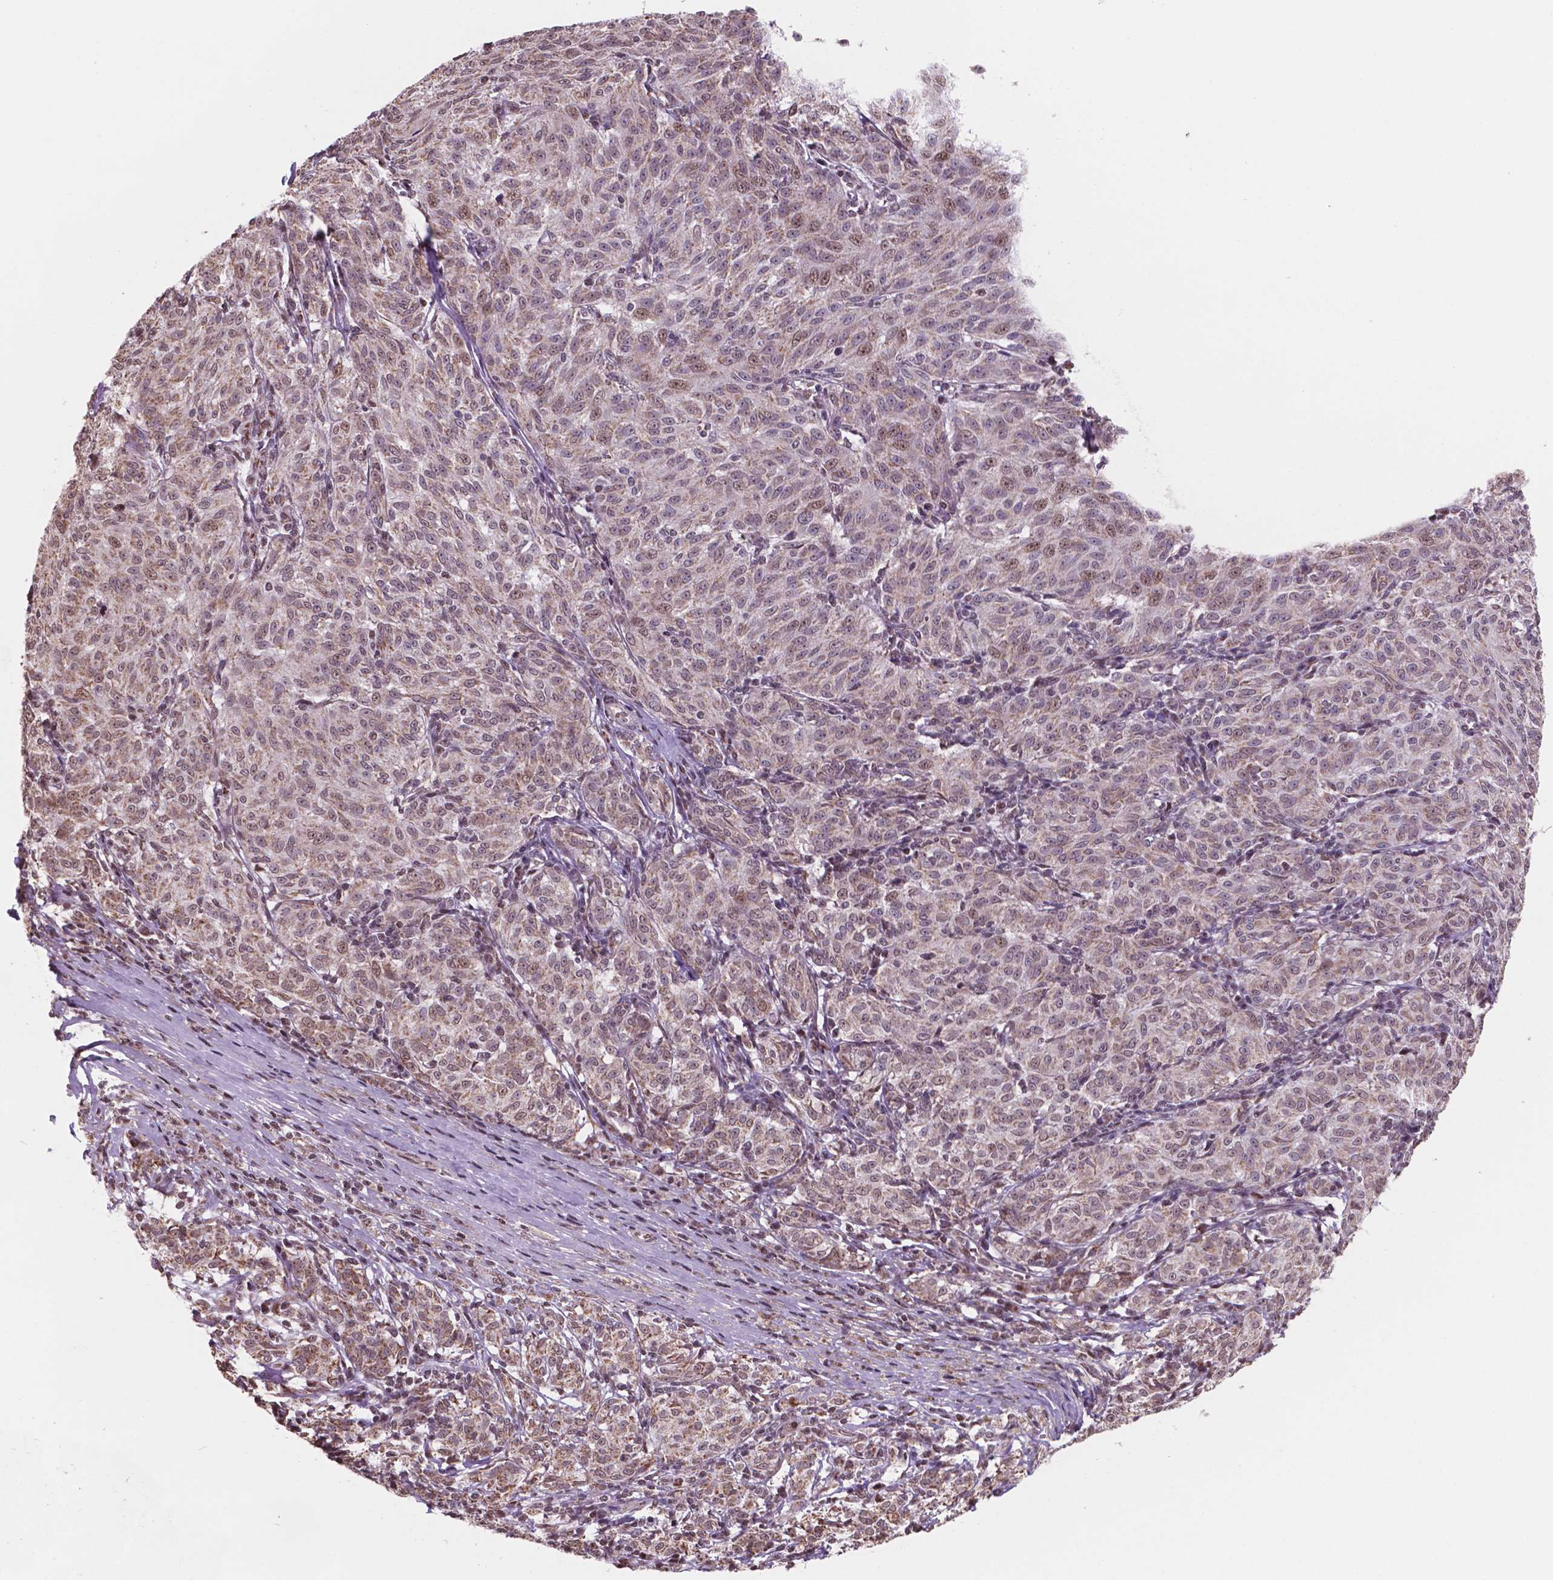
{"staining": {"intensity": "moderate", "quantity": ">75%", "location": "cytoplasmic/membranous,nuclear"}, "tissue": "melanoma", "cell_type": "Tumor cells", "image_type": "cancer", "snomed": [{"axis": "morphology", "description": "Malignant melanoma, NOS"}, {"axis": "topography", "description": "Skin"}], "caption": "Malignant melanoma was stained to show a protein in brown. There is medium levels of moderate cytoplasmic/membranous and nuclear expression in approximately >75% of tumor cells. The protein is shown in brown color, while the nuclei are stained blue.", "gene": "NDUFA10", "patient": {"sex": "female", "age": 72}}